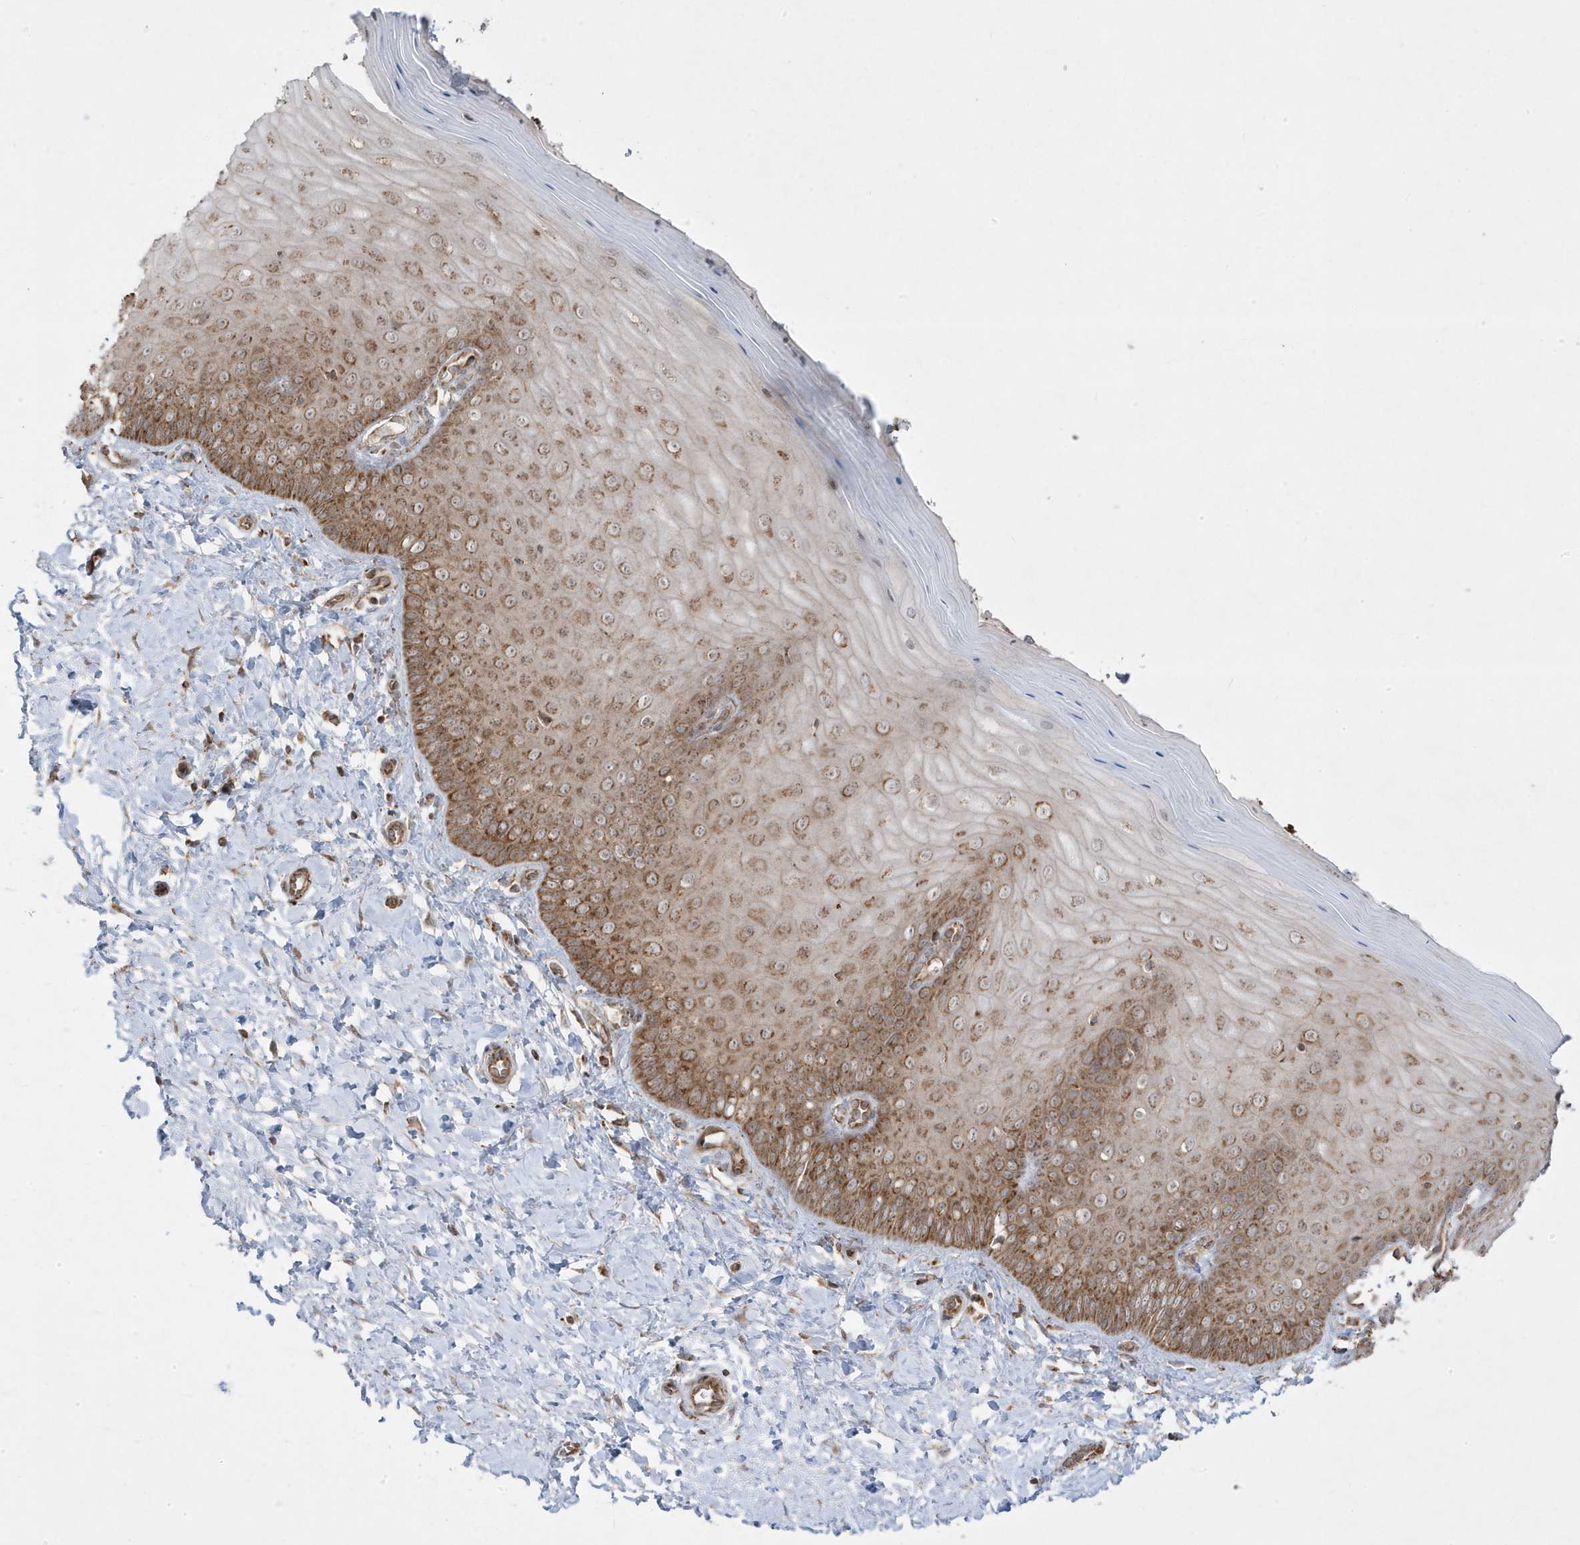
{"staining": {"intensity": "moderate", "quantity": ">75%", "location": "cytoplasmic/membranous"}, "tissue": "cervix", "cell_type": "Glandular cells", "image_type": "normal", "snomed": [{"axis": "morphology", "description": "Normal tissue, NOS"}, {"axis": "topography", "description": "Cervix"}], "caption": "Immunohistochemical staining of benign cervix displays medium levels of moderate cytoplasmic/membranous expression in about >75% of glandular cells.", "gene": "CLUAP1", "patient": {"sex": "female", "age": 55}}